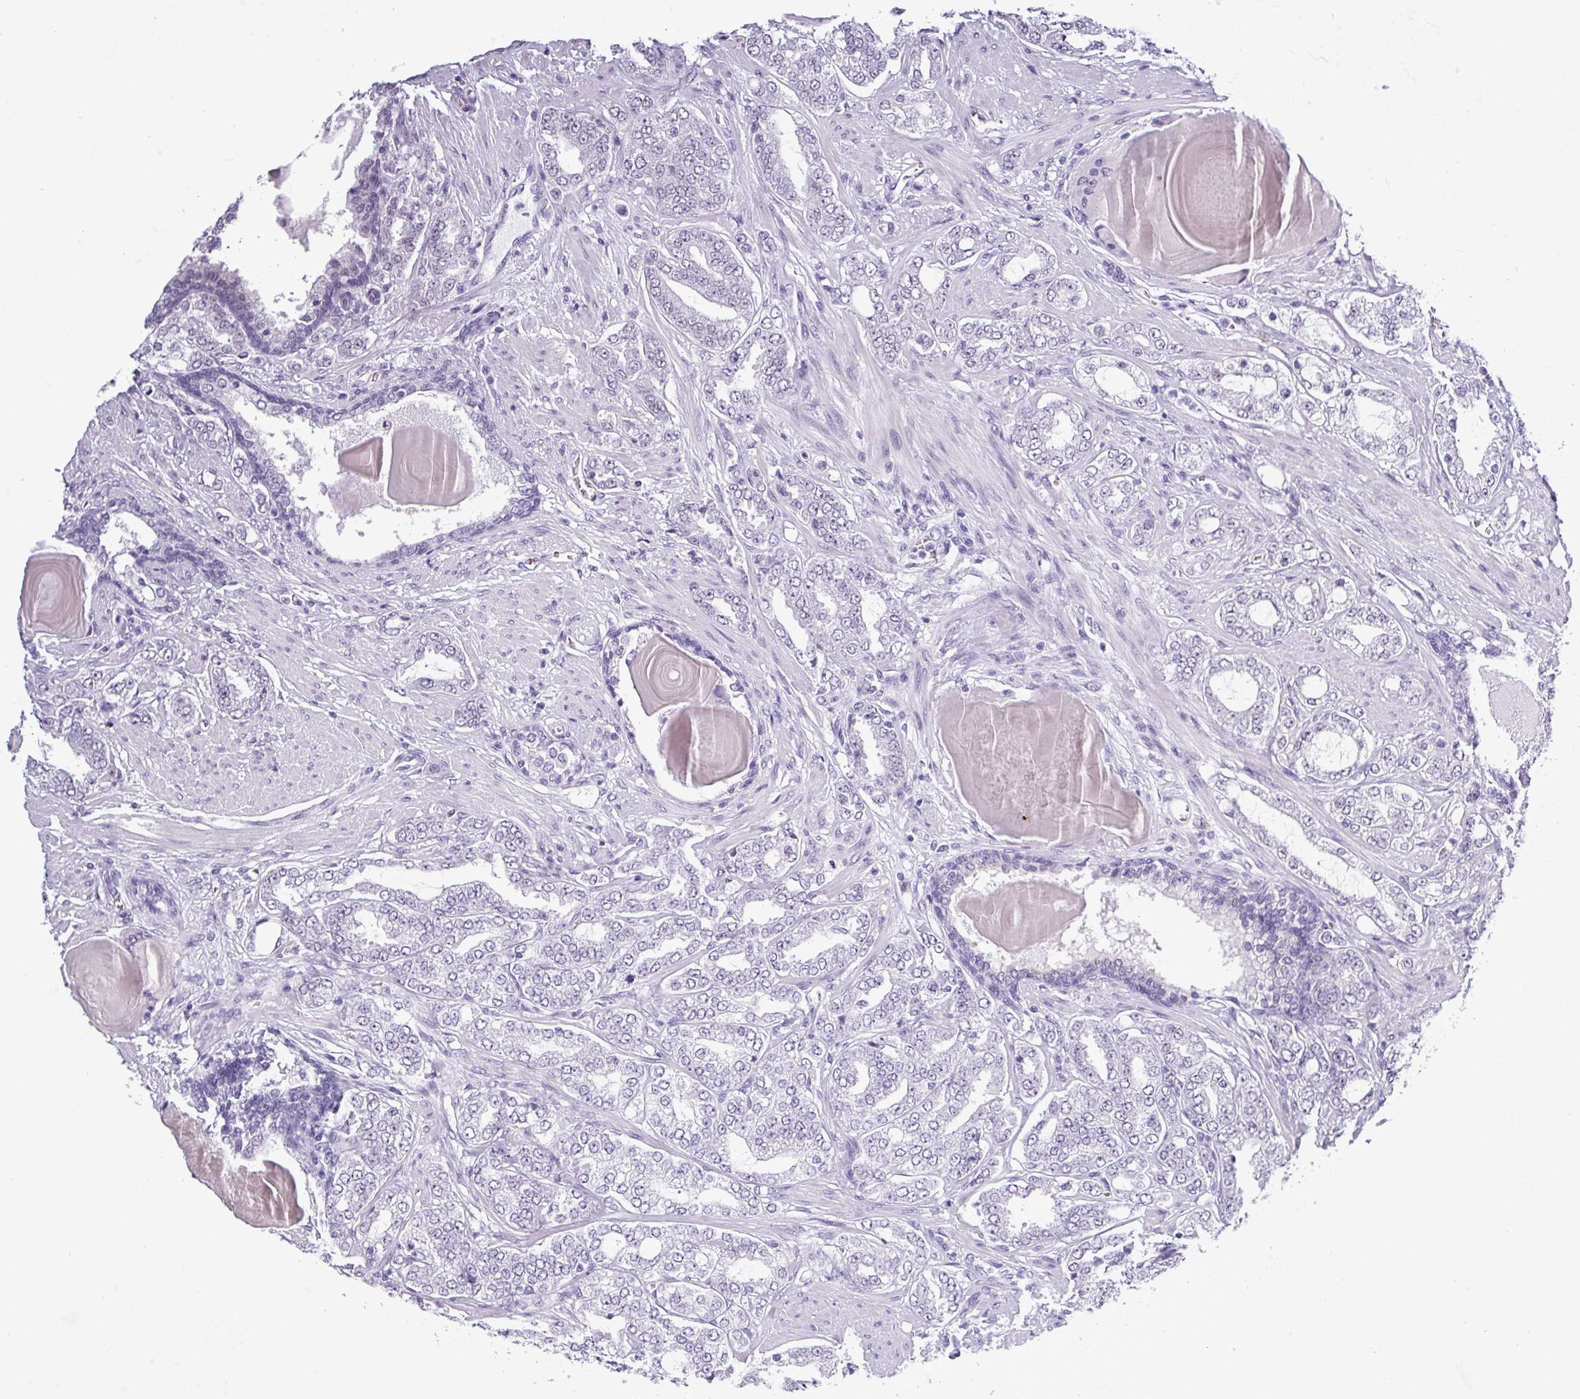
{"staining": {"intensity": "negative", "quantity": "none", "location": "none"}, "tissue": "prostate cancer", "cell_type": "Tumor cells", "image_type": "cancer", "snomed": [{"axis": "morphology", "description": "Adenocarcinoma, High grade"}, {"axis": "topography", "description": "Prostate"}], "caption": "Immunohistochemistry of prostate cancer displays no staining in tumor cells. (Brightfield microscopy of DAB immunohistochemistry (IHC) at high magnification).", "gene": "SRGAP1", "patient": {"sex": "male", "age": 64}}